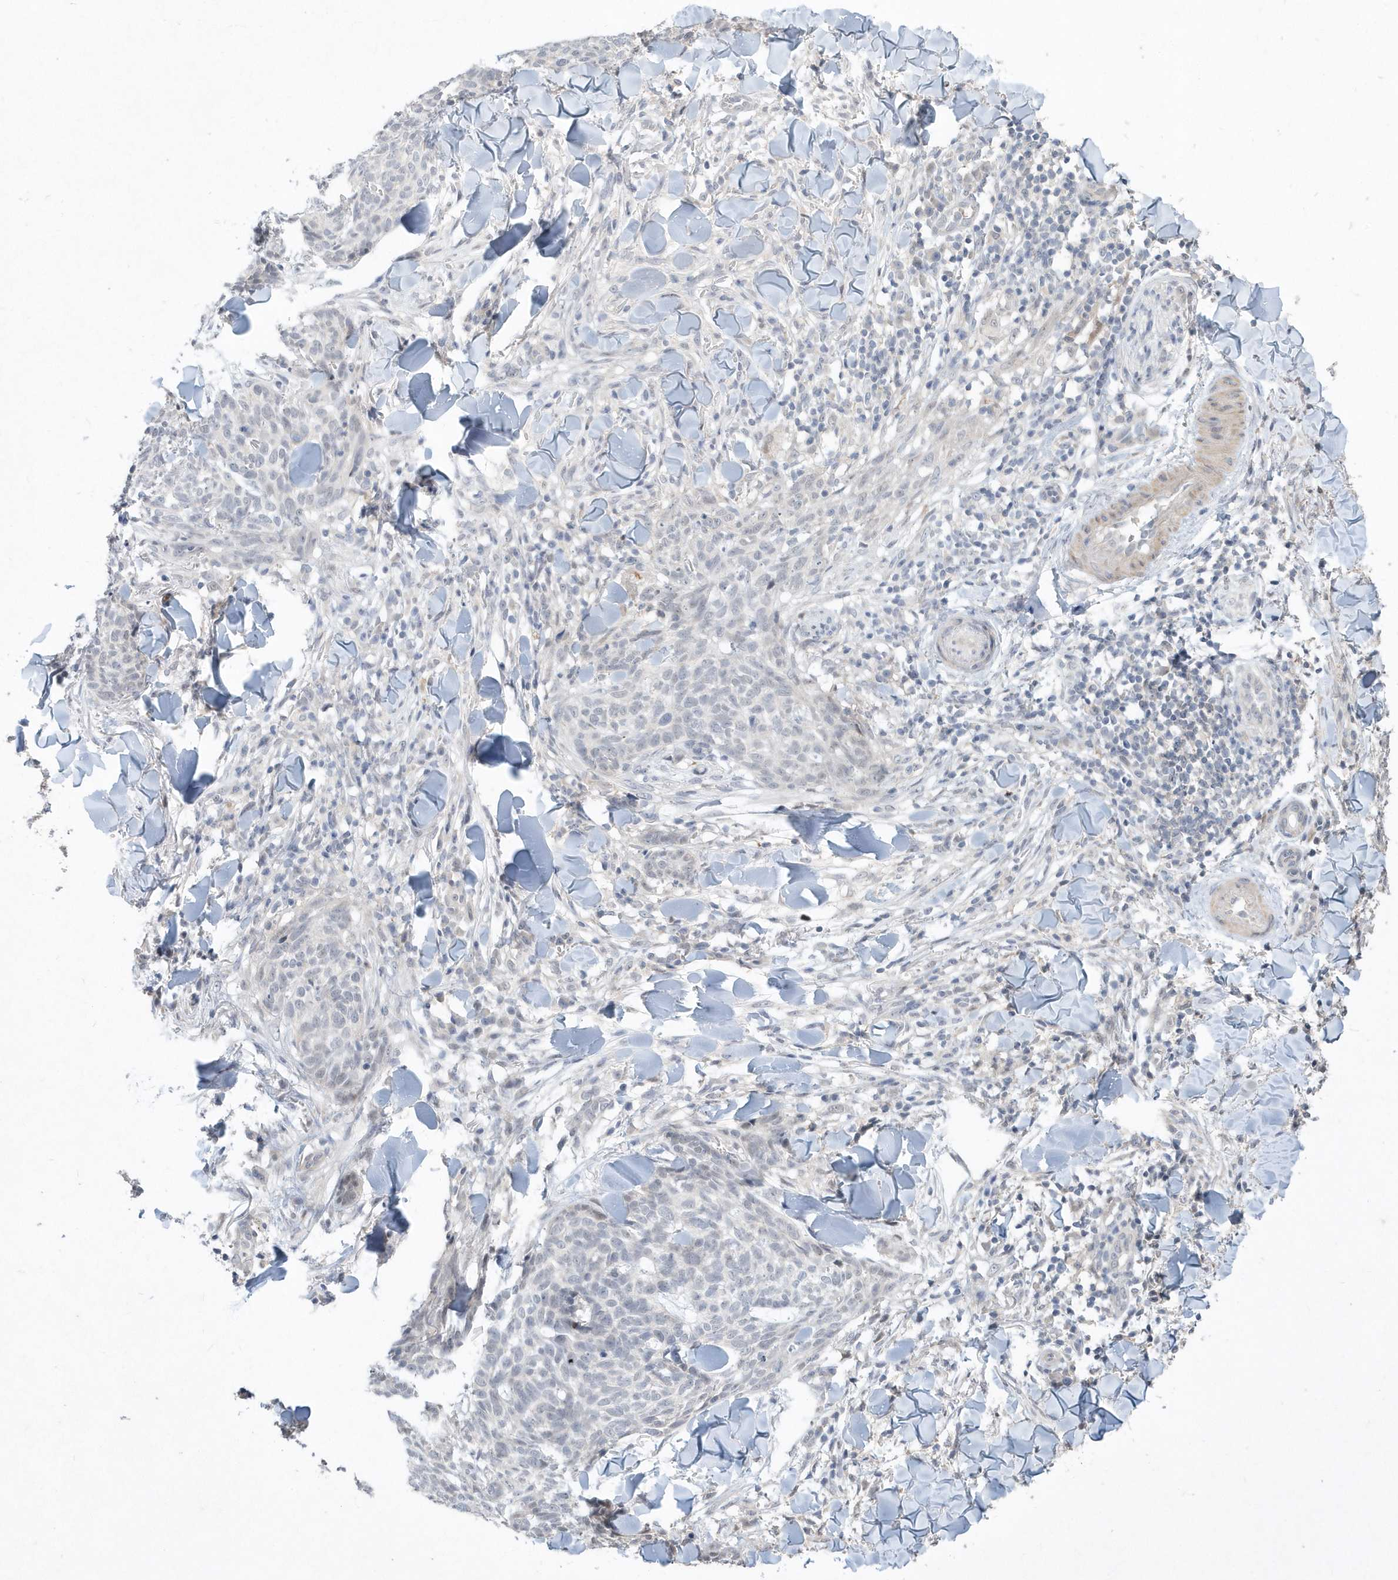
{"staining": {"intensity": "negative", "quantity": "none", "location": "none"}, "tissue": "skin cancer", "cell_type": "Tumor cells", "image_type": "cancer", "snomed": [{"axis": "morphology", "description": "Normal tissue, NOS"}, {"axis": "morphology", "description": "Basal cell carcinoma"}, {"axis": "topography", "description": "Skin"}], "caption": "A histopathology image of skin cancer stained for a protein demonstrates no brown staining in tumor cells.", "gene": "TSPEAR", "patient": {"sex": "male", "age": 50}}